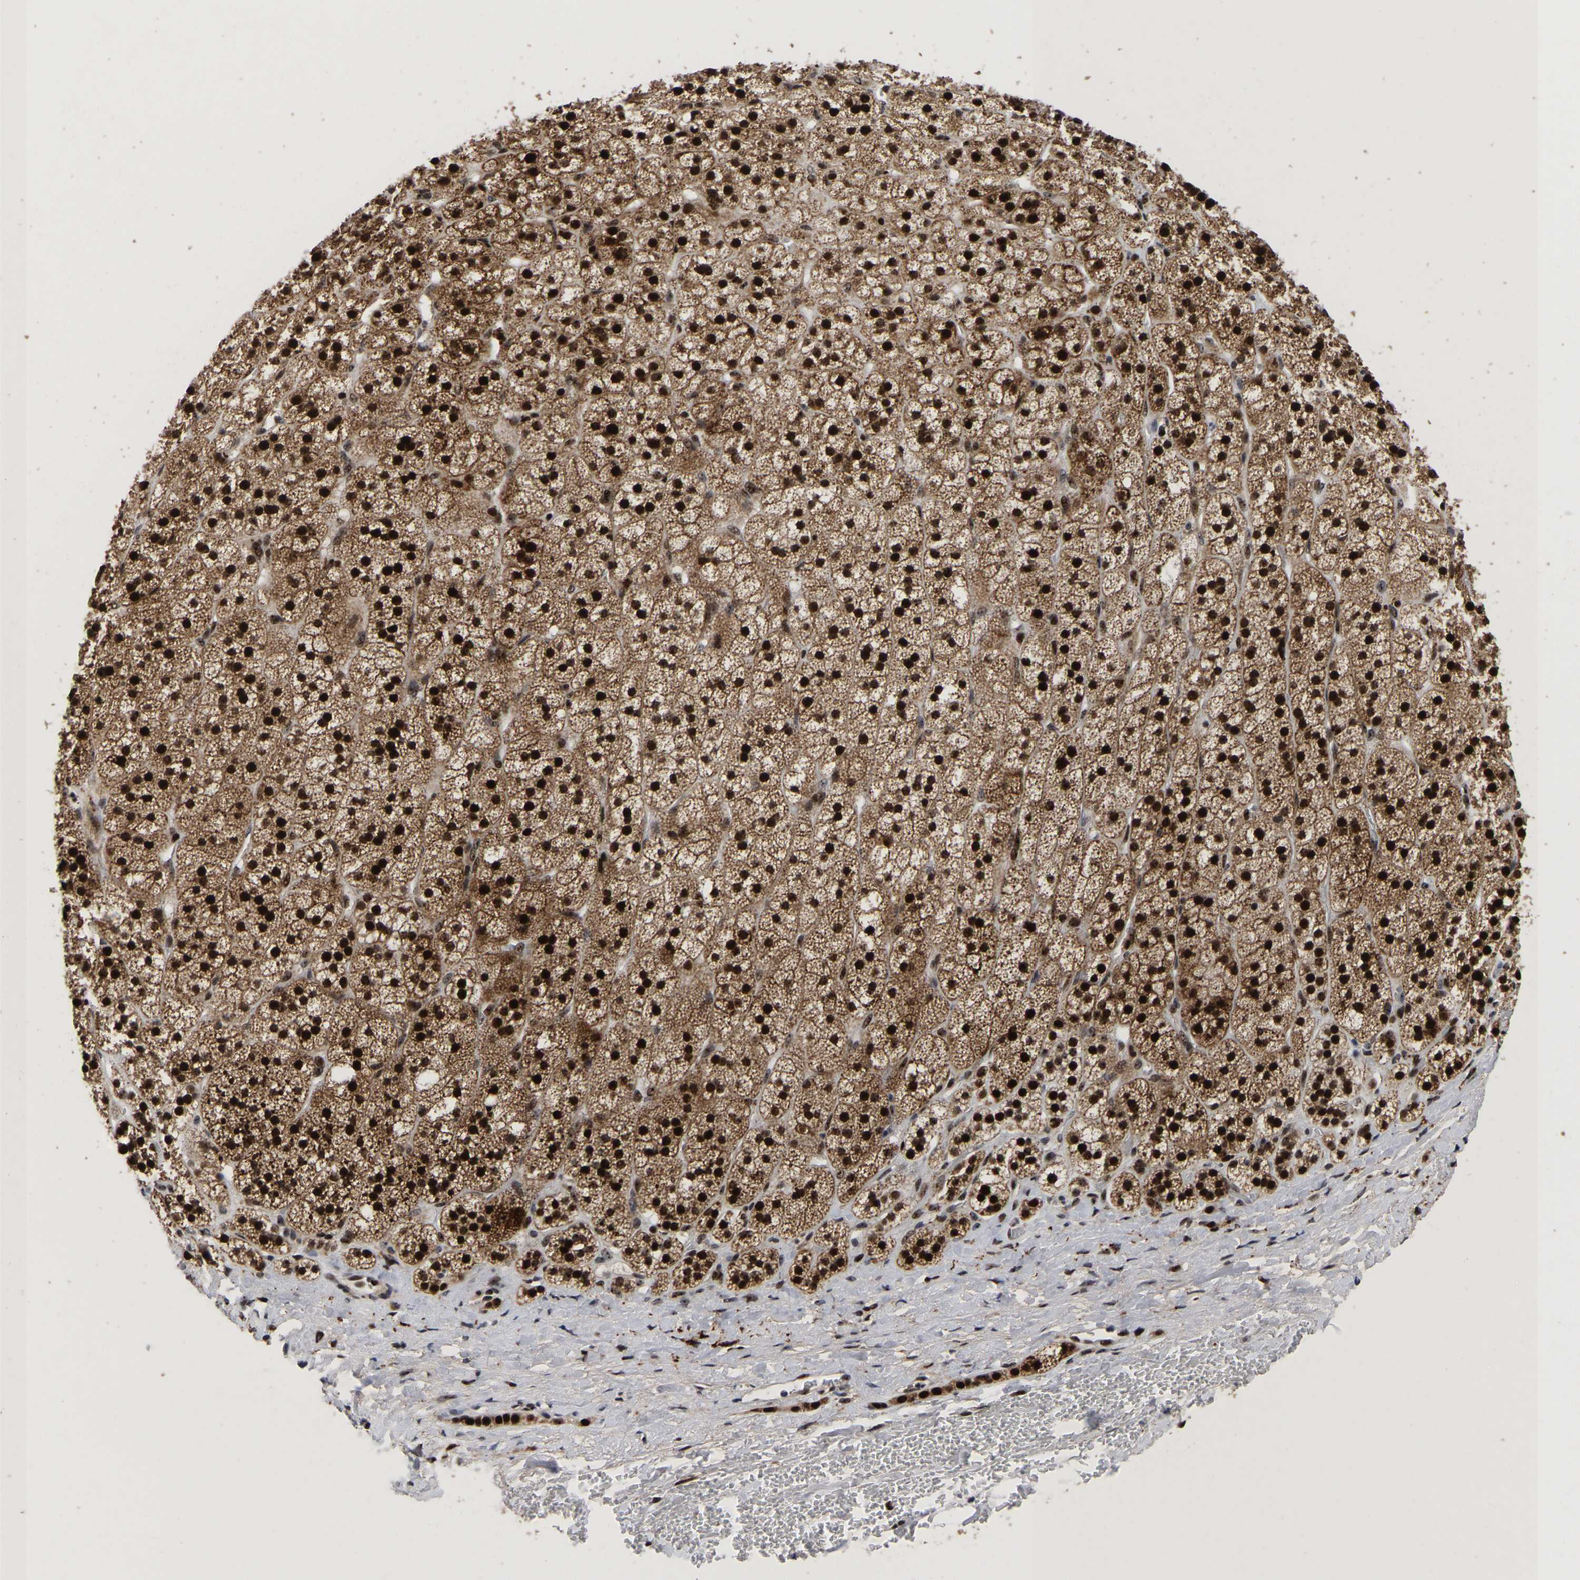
{"staining": {"intensity": "strong", "quantity": ">75%", "location": "cytoplasmic/membranous,nuclear"}, "tissue": "adrenal gland", "cell_type": "Glandular cells", "image_type": "normal", "snomed": [{"axis": "morphology", "description": "Normal tissue, NOS"}, {"axis": "topography", "description": "Adrenal gland"}], "caption": "Protein positivity by IHC displays strong cytoplasmic/membranous,nuclear expression in about >75% of glandular cells in benign adrenal gland. The staining is performed using DAB (3,3'-diaminobenzidine) brown chromogen to label protein expression. The nuclei are counter-stained blue using hematoxylin.", "gene": "JUNB", "patient": {"sex": "male", "age": 56}}